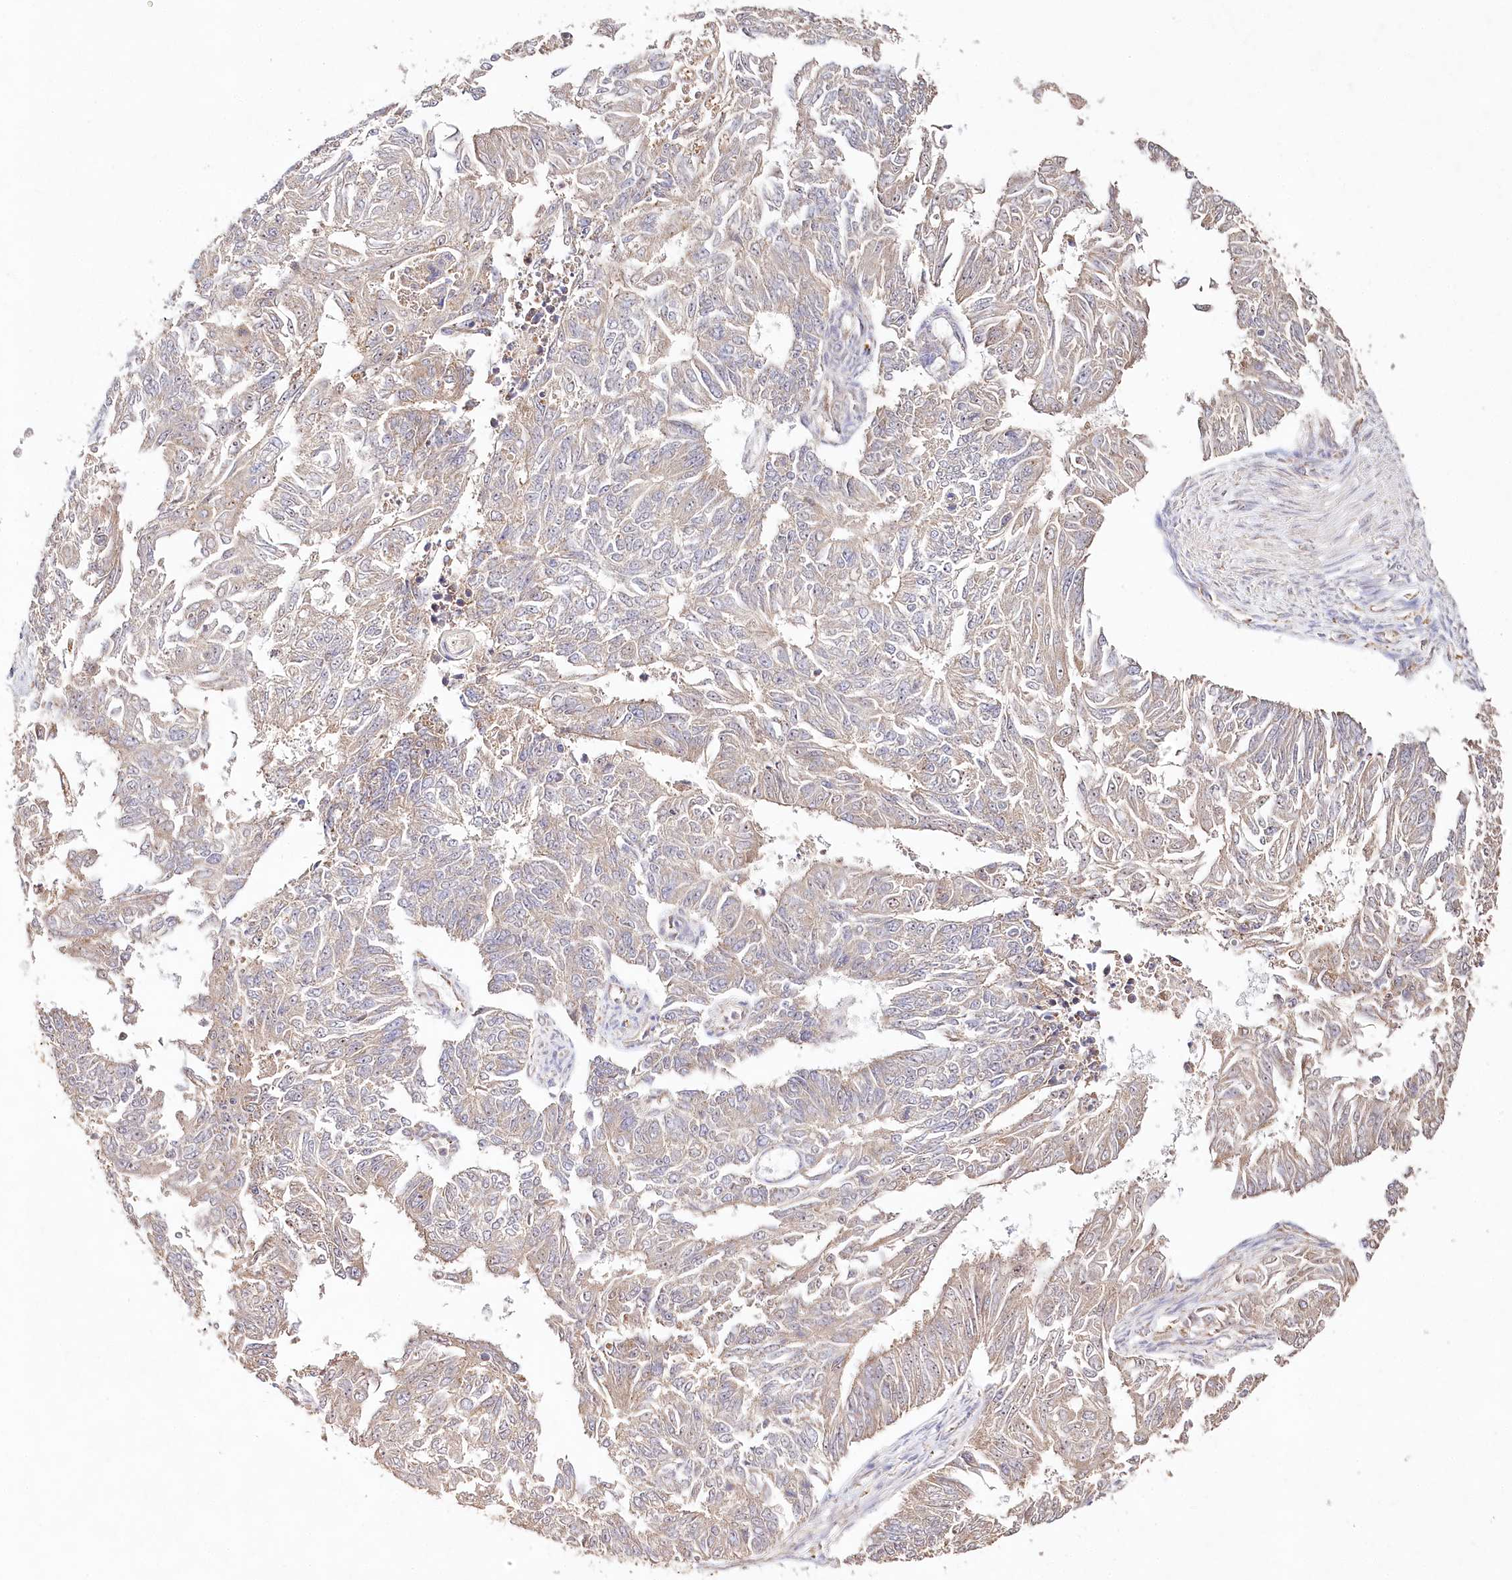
{"staining": {"intensity": "weak", "quantity": ">75%", "location": "cytoplasmic/membranous"}, "tissue": "endometrial cancer", "cell_type": "Tumor cells", "image_type": "cancer", "snomed": [{"axis": "morphology", "description": "Adenocarcinoma, NOS"}, {"axis": "topography", "description": "Endometrium"}], "caption": "Approximately >75% of tumor cells in endometrial cancer (adenocarcinoma) demonstrate weak cytoplasmic/membranous protein staining as visualized by brown immunohistochemical staining.", "gene": "DMXL1", "patient": {"sex": "female", "age": 32}}